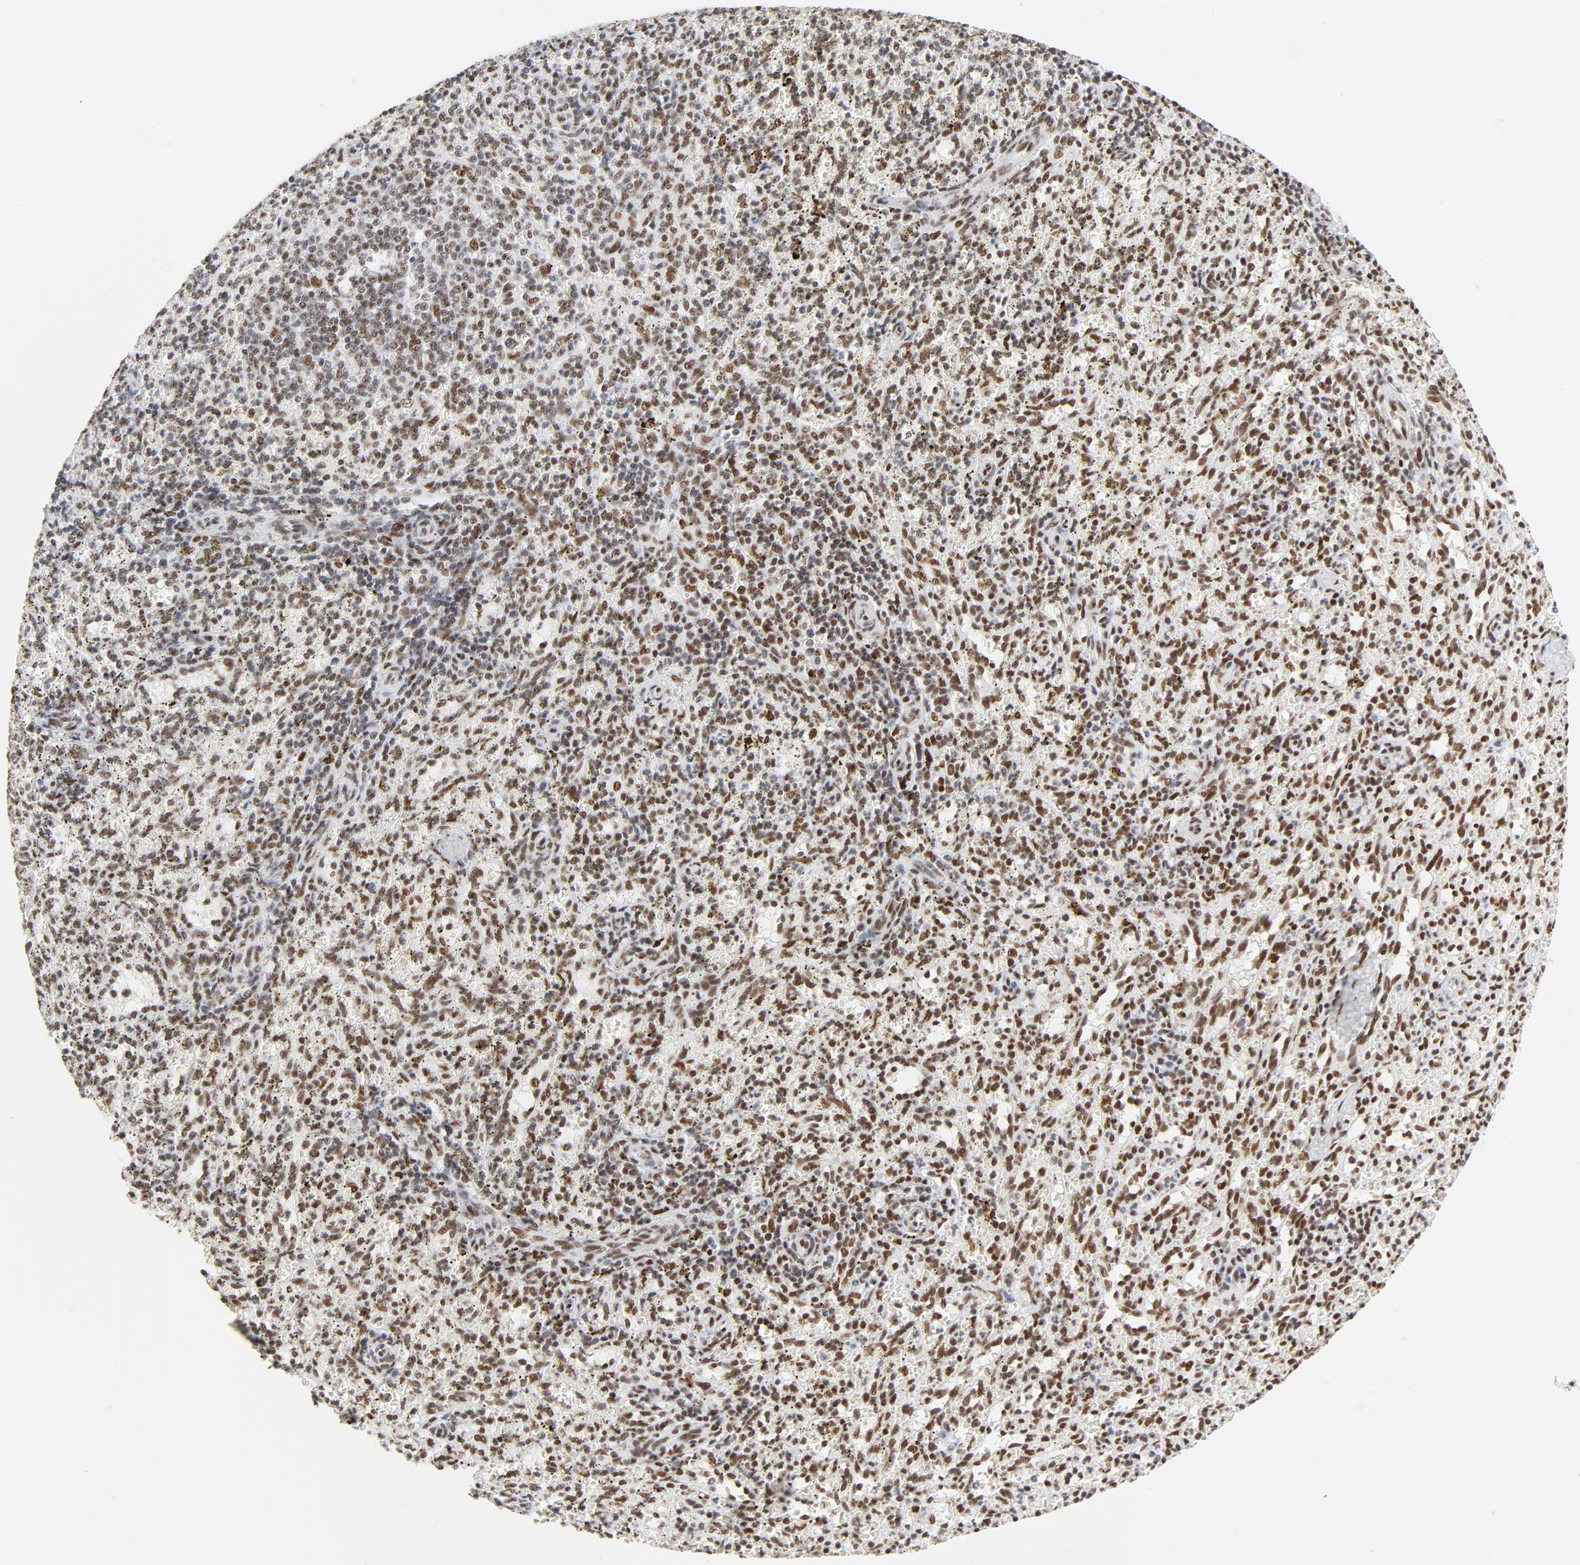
{"staining": {"intensity": "negative", "quantity": "none", "location": "none"}, "tissue": "spleen", "cell_type": "Cells in red pulp", "image_type": "normal", "snomed": [{"axis": "morphology", "description": "Normal tissue, NOS"}, {"axis": "topography", "description": "Spleen"}], "caption": "The immunohistochemistry photomicrograph has no significant staining in cells in red pulp of spleen. Brightfield microscopy of immunohistochemistry (IHC) stained with DAB (brown) and hematoxylin (blue), captured at high magnification.", "gene": "GTF2H1", "patient": {"sex": "female", "age": 10}}